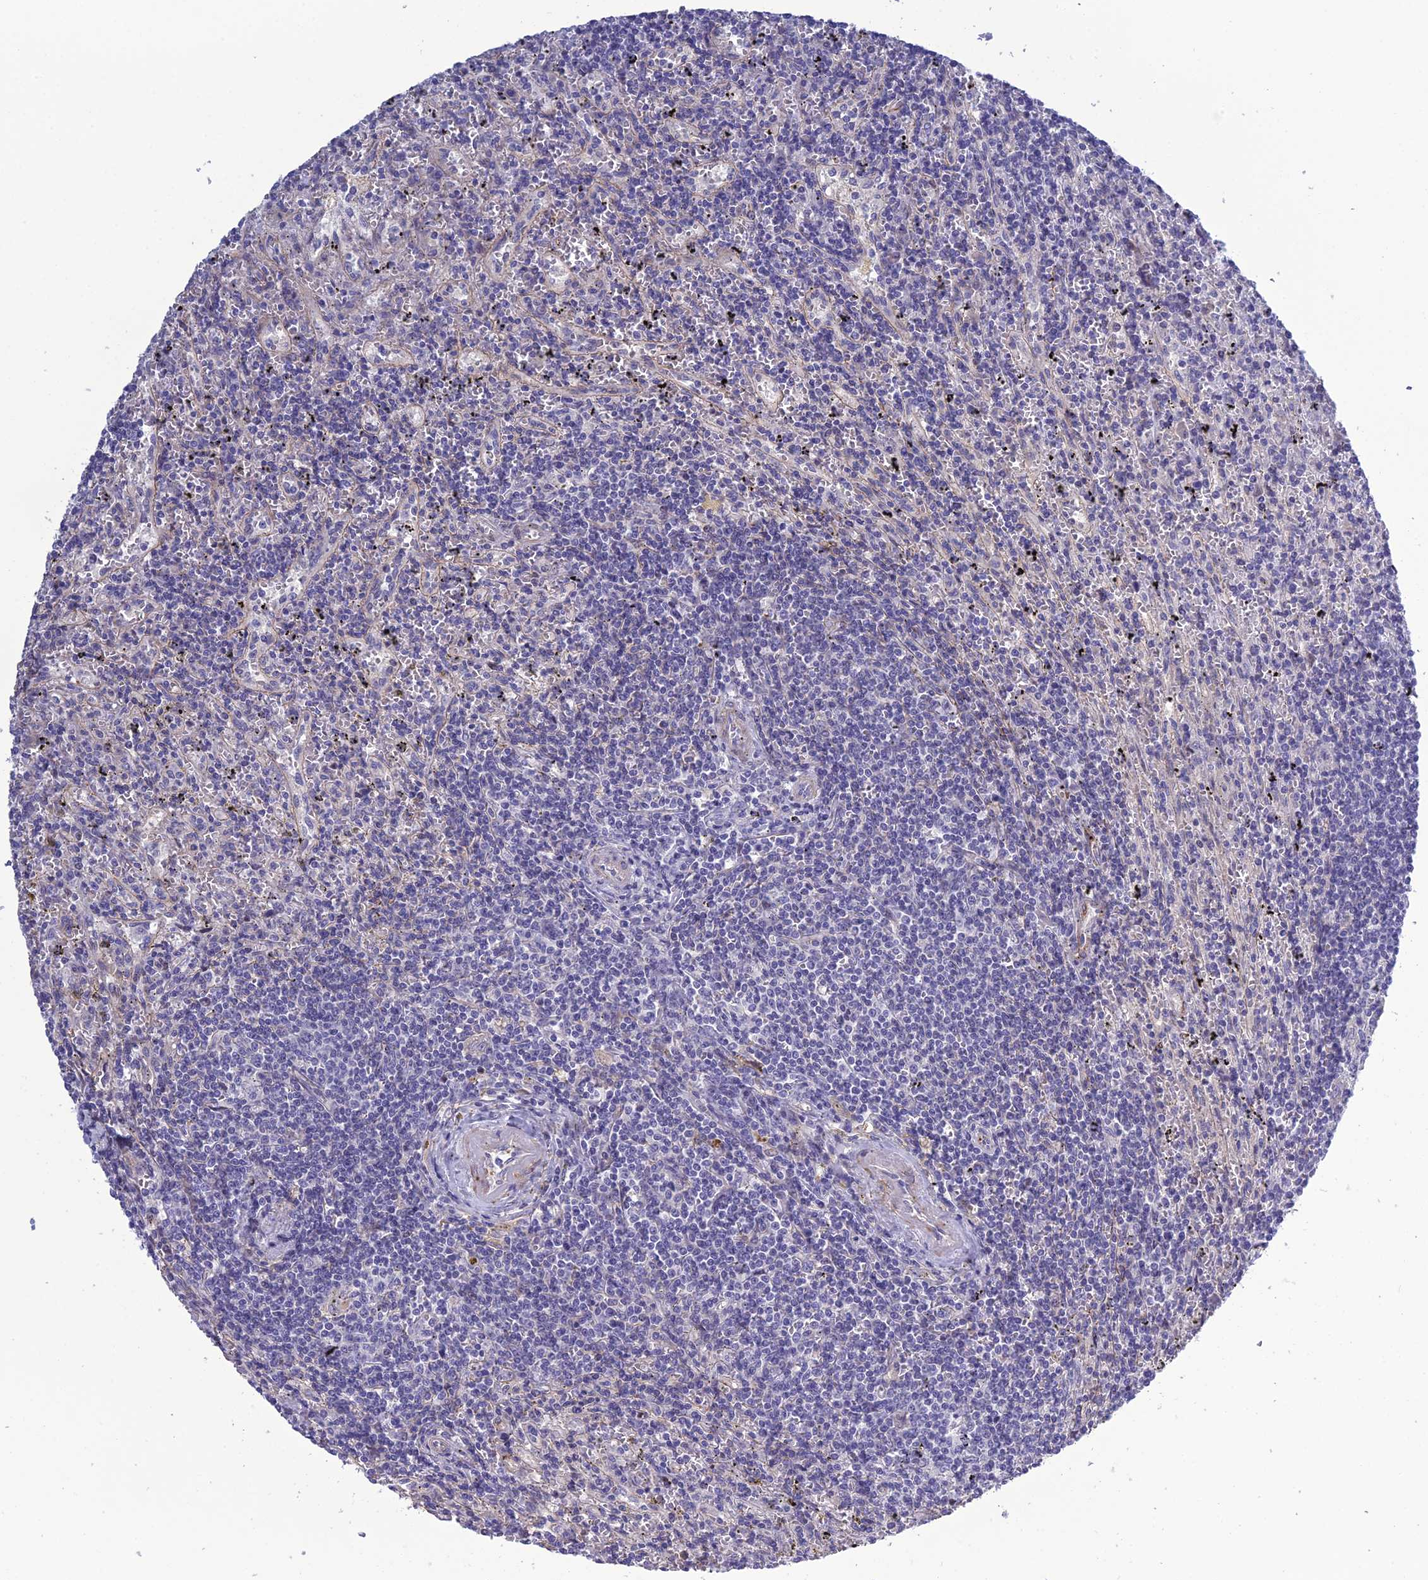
{"staining": {"intensity": "negative", "quantity": "none", "location": "none"}, "tissue": "lymphoma", "cell_type": "Tumor cells", "image_type": "cancer", "snomed": [{"axis": "morphology", "description": "Malignant lymphoma, non-Hodgkin's type, Low grade"}, {"axis": "topography", "description": "Spleen"}], "caption": "Lymphoma was stained to show a protein in brown. There is no significant positivity in tumor cells.", "gene": "LZTS2", "patient": {"sex": "male", "age": 76}}